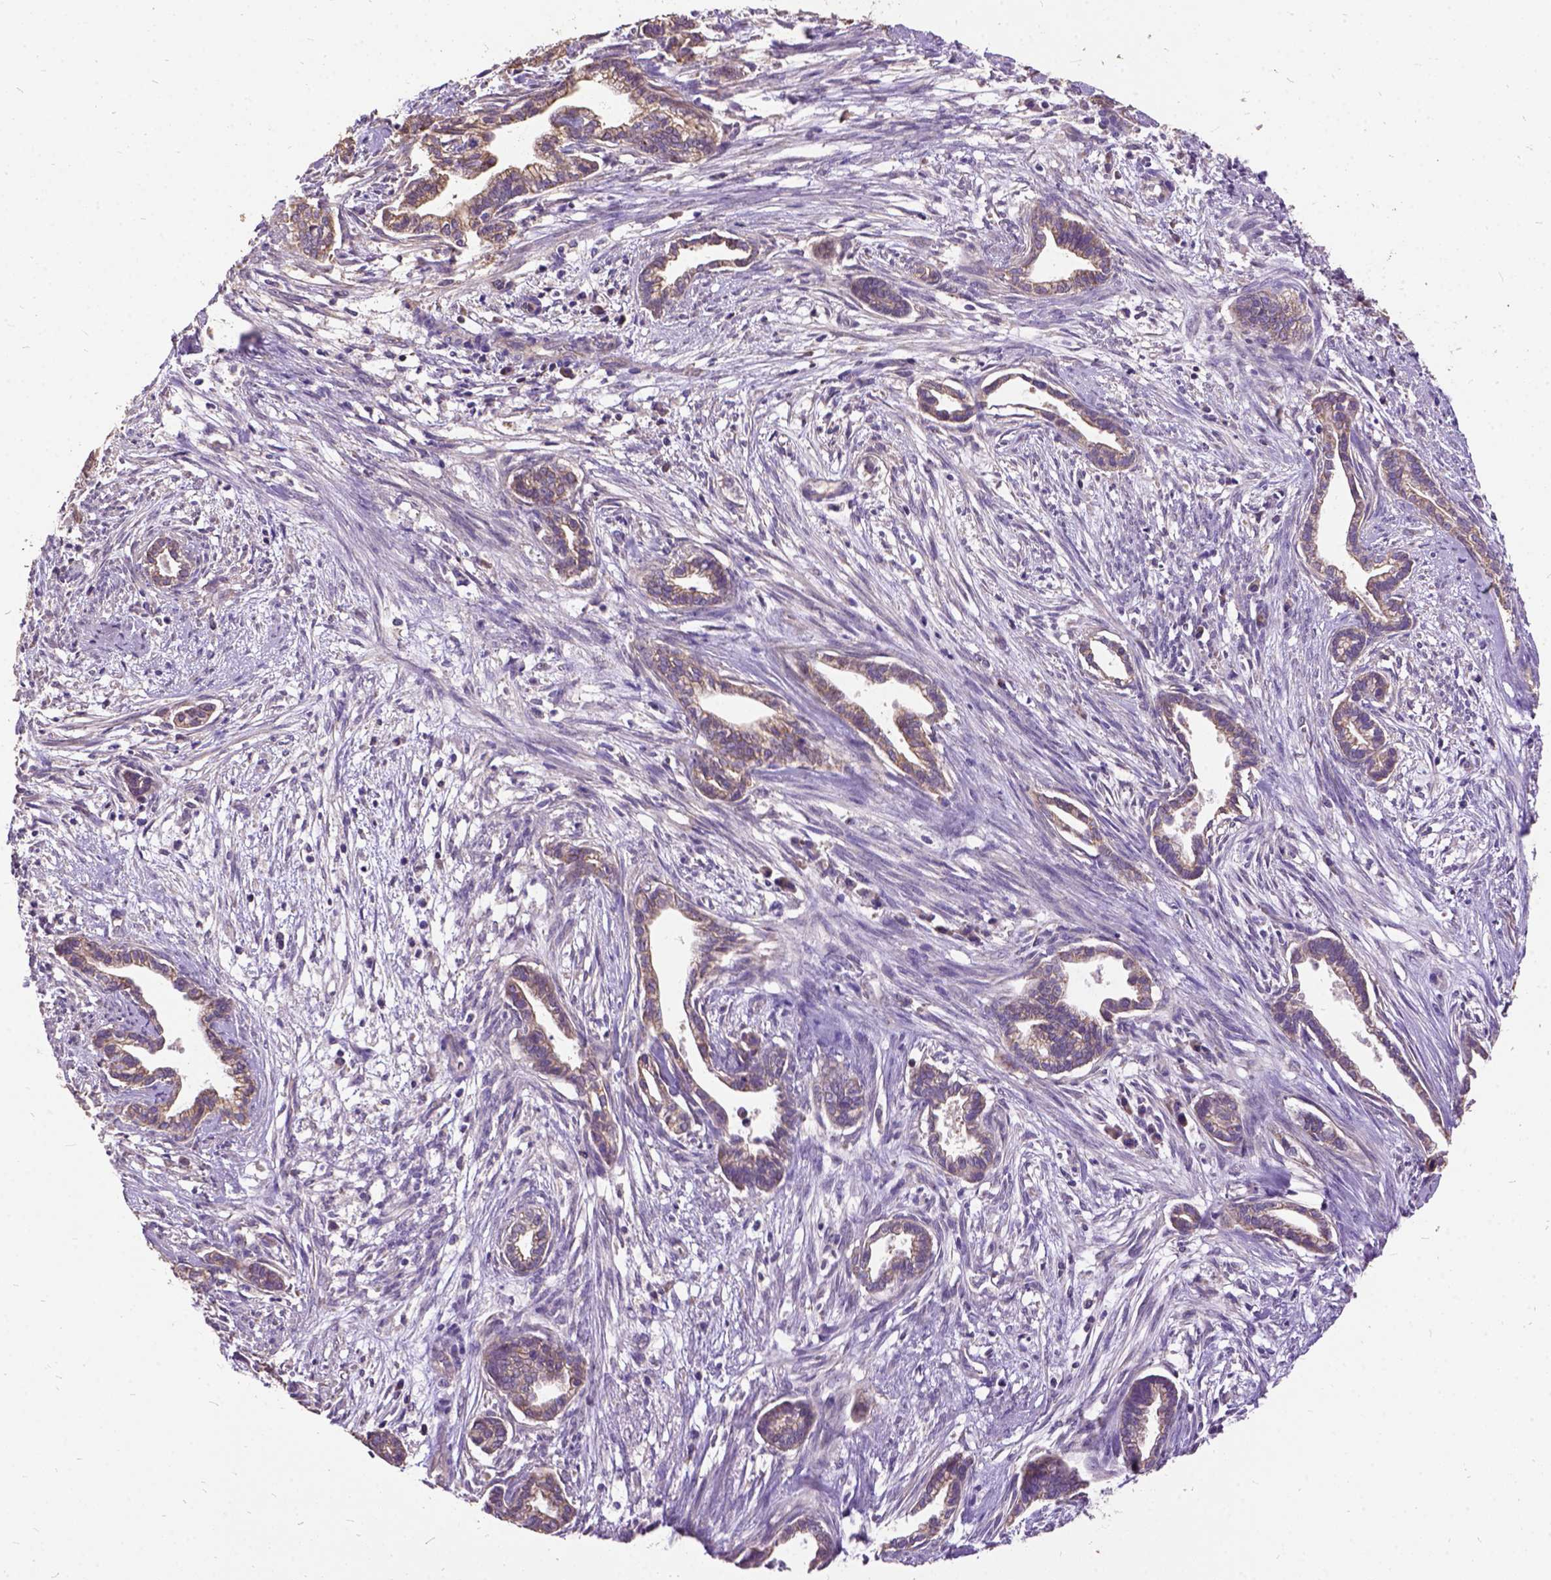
{"staining": {"intensity": "weak", "quantity": ">75%", "location": "cytoplasmic/membranous"}, "tissue": "cervical cancer", "cell_type": "Tumor cells", "image_type": "cancer", "snomed": [{"axis": "morphology", "description": "Adenocarcinoma, NOS"}, {"axis": "topography", "description": "Cervix"}], "caption": "An immunohistochemistry image of tumor tissue is shown. Protein staining in brown labels weak cytoplasmic/membranous positivity in cervical cancer within tumor cells.", "gene": "DQX1", "patient": {"sex": "female", "age": 62}}